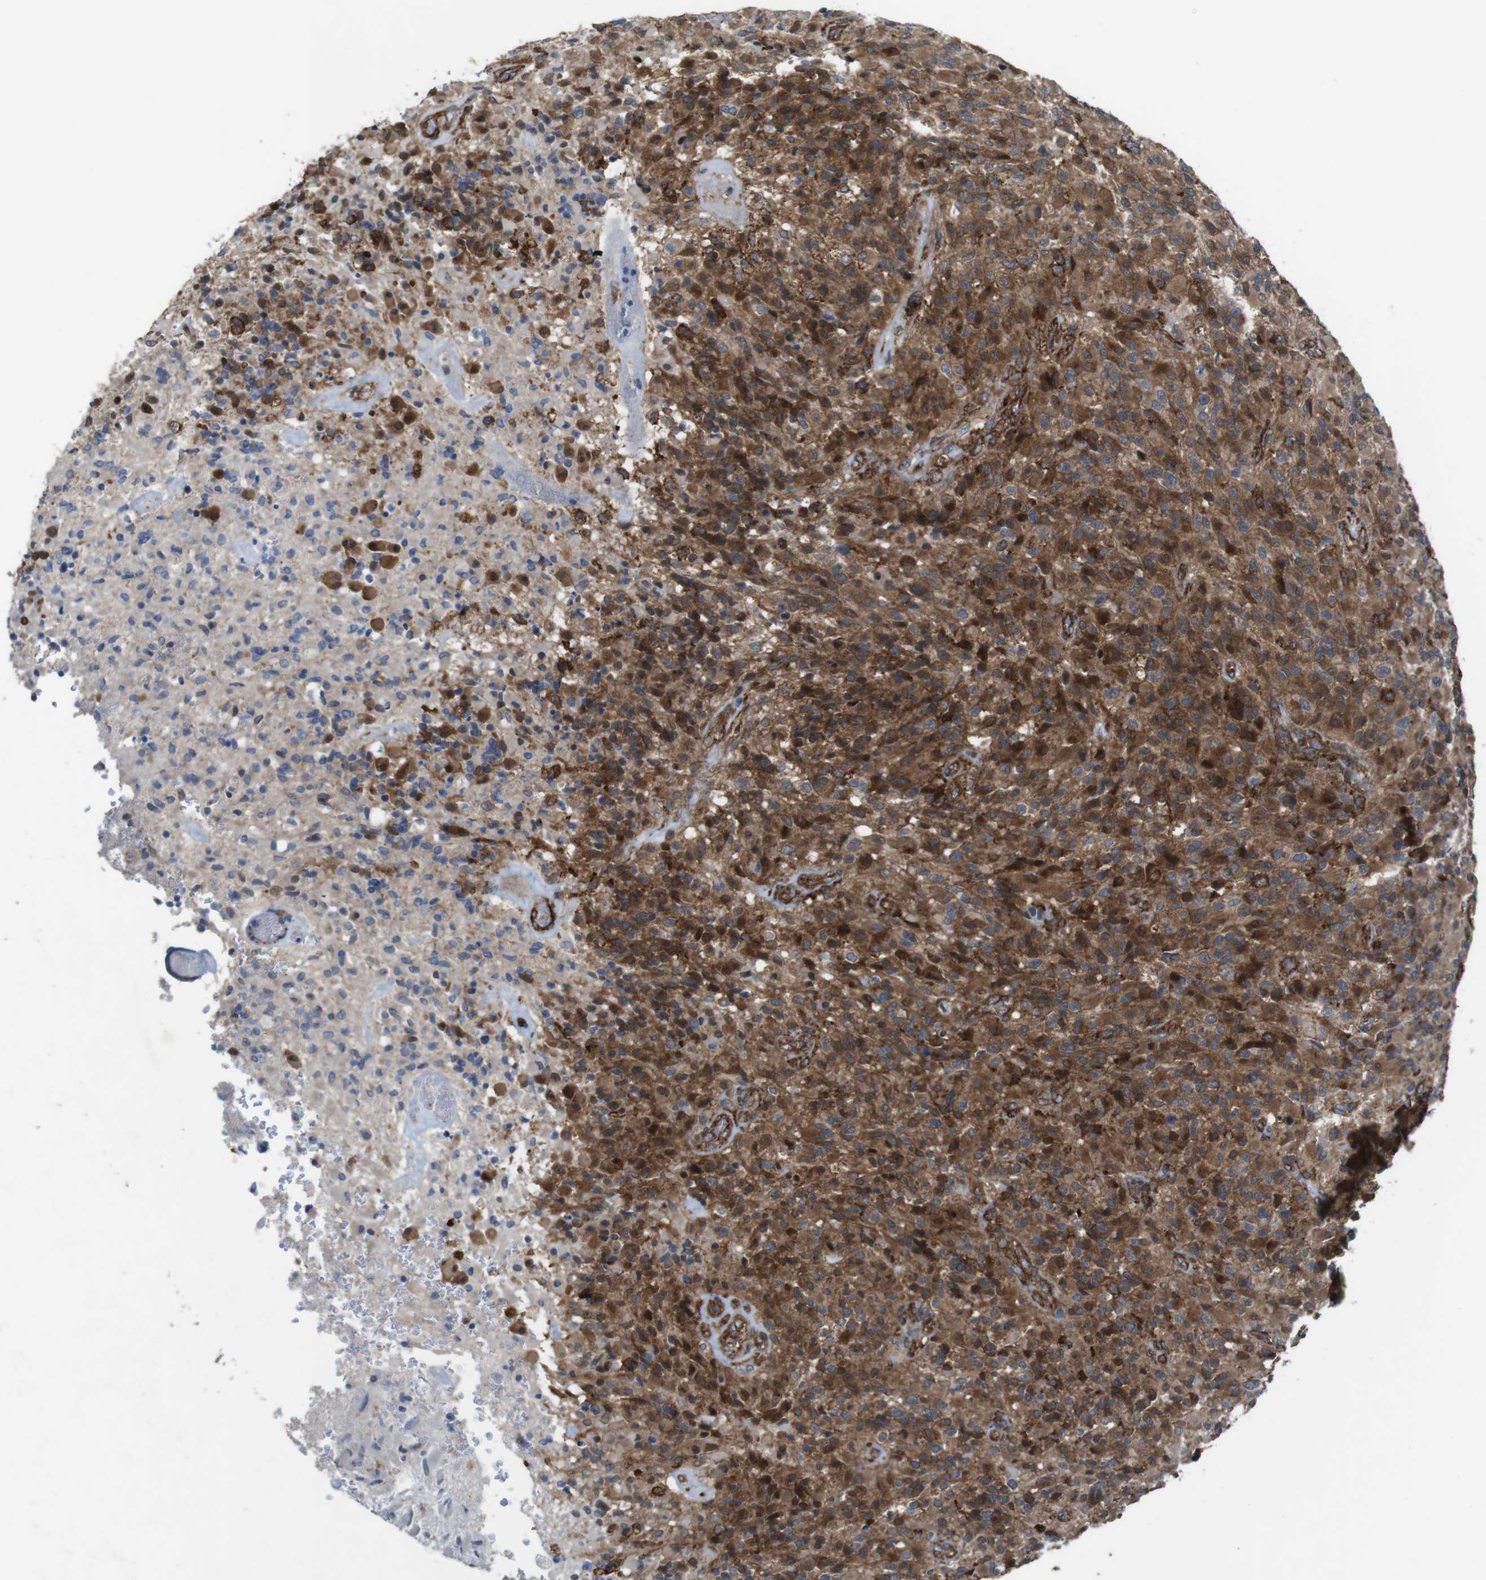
{"staining": {"intensity": "strong", "quantity": ">75%", "location": "cytoplasmic/membranous"}, "tissue": "glioma", "cell_type": "Tumor cells", "image_type": "cancer", "snomed": [{"axis": "morphology", "description": "Glioma, malignant, High grade"}, {"axis": "topography", "description": "Brain"}], "caption": "Glioma stained with immunohistochemistry (IHC) displays strong cytoplasmic/membranous expression in approximately >75% of tumor cells.", "gene": "PTGER4", "patient": {"sex": "male", "age": 71}}